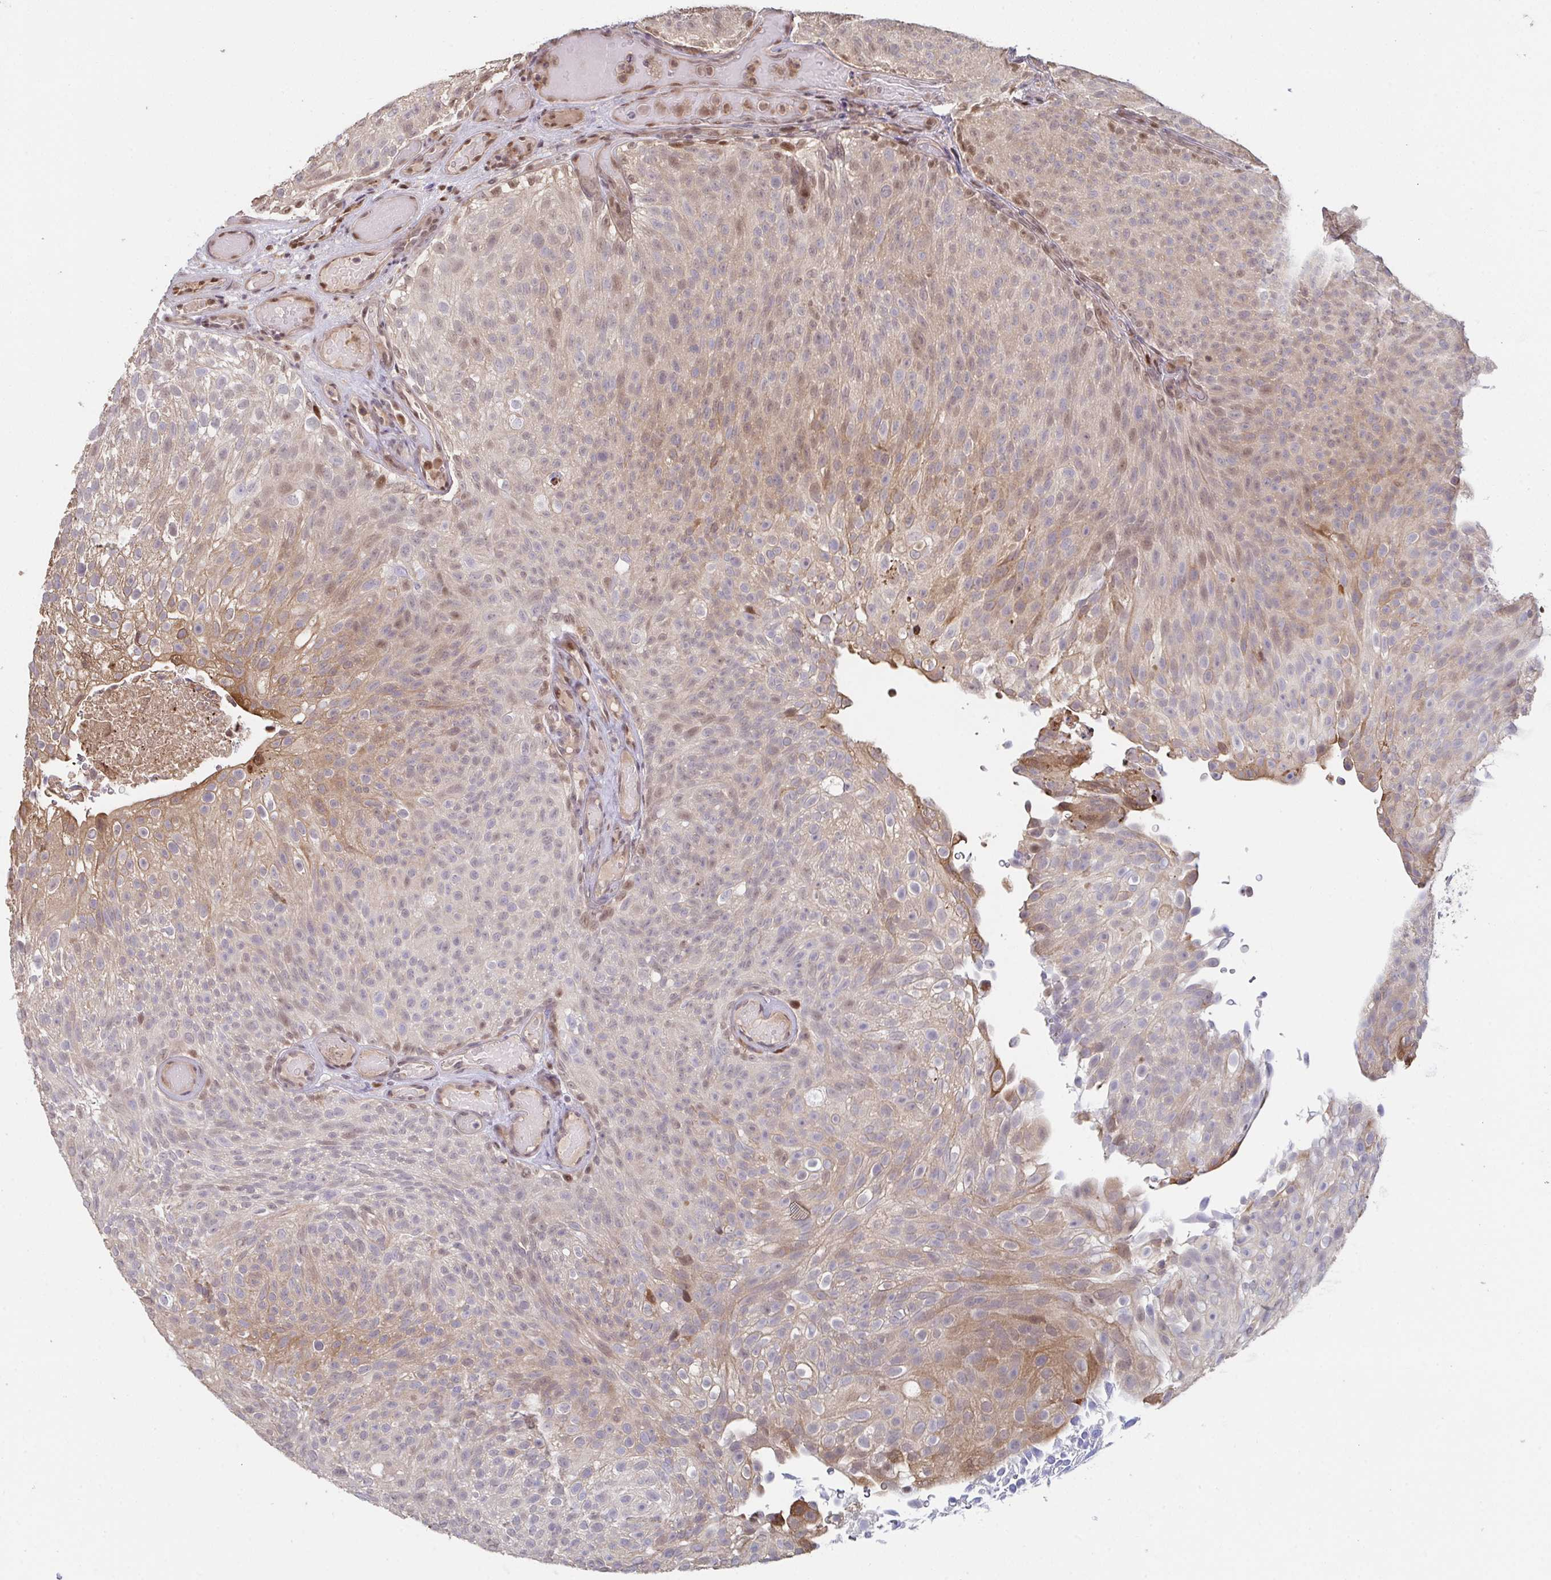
{"staining": {"intensity": "moderate", "quantity": "25%-75%", "location": "cytoplasmic/membranous,nuclear"}, "tissue": "urothelial cancer", "cell_type": "Tumor cells", "image_type": "cancer", "snomed": [{"axis": "morphology", "description": "Urothelial carcinoma, Low grade"}, {"axis": "topography", "description": "Urinary bladder"}], "caption": "A medium amount of moderate cytoplasmic/membranous and nuclear positivity is seen in about 25%-75% of tumor cells in urothelial cancer tissue. Using DAB (brown) and hematoxylin (blue) stains, captured at high magnification using brightfield microscopy.", "gene": "ACD", "patient": {"sex": "male", "age": 78}}